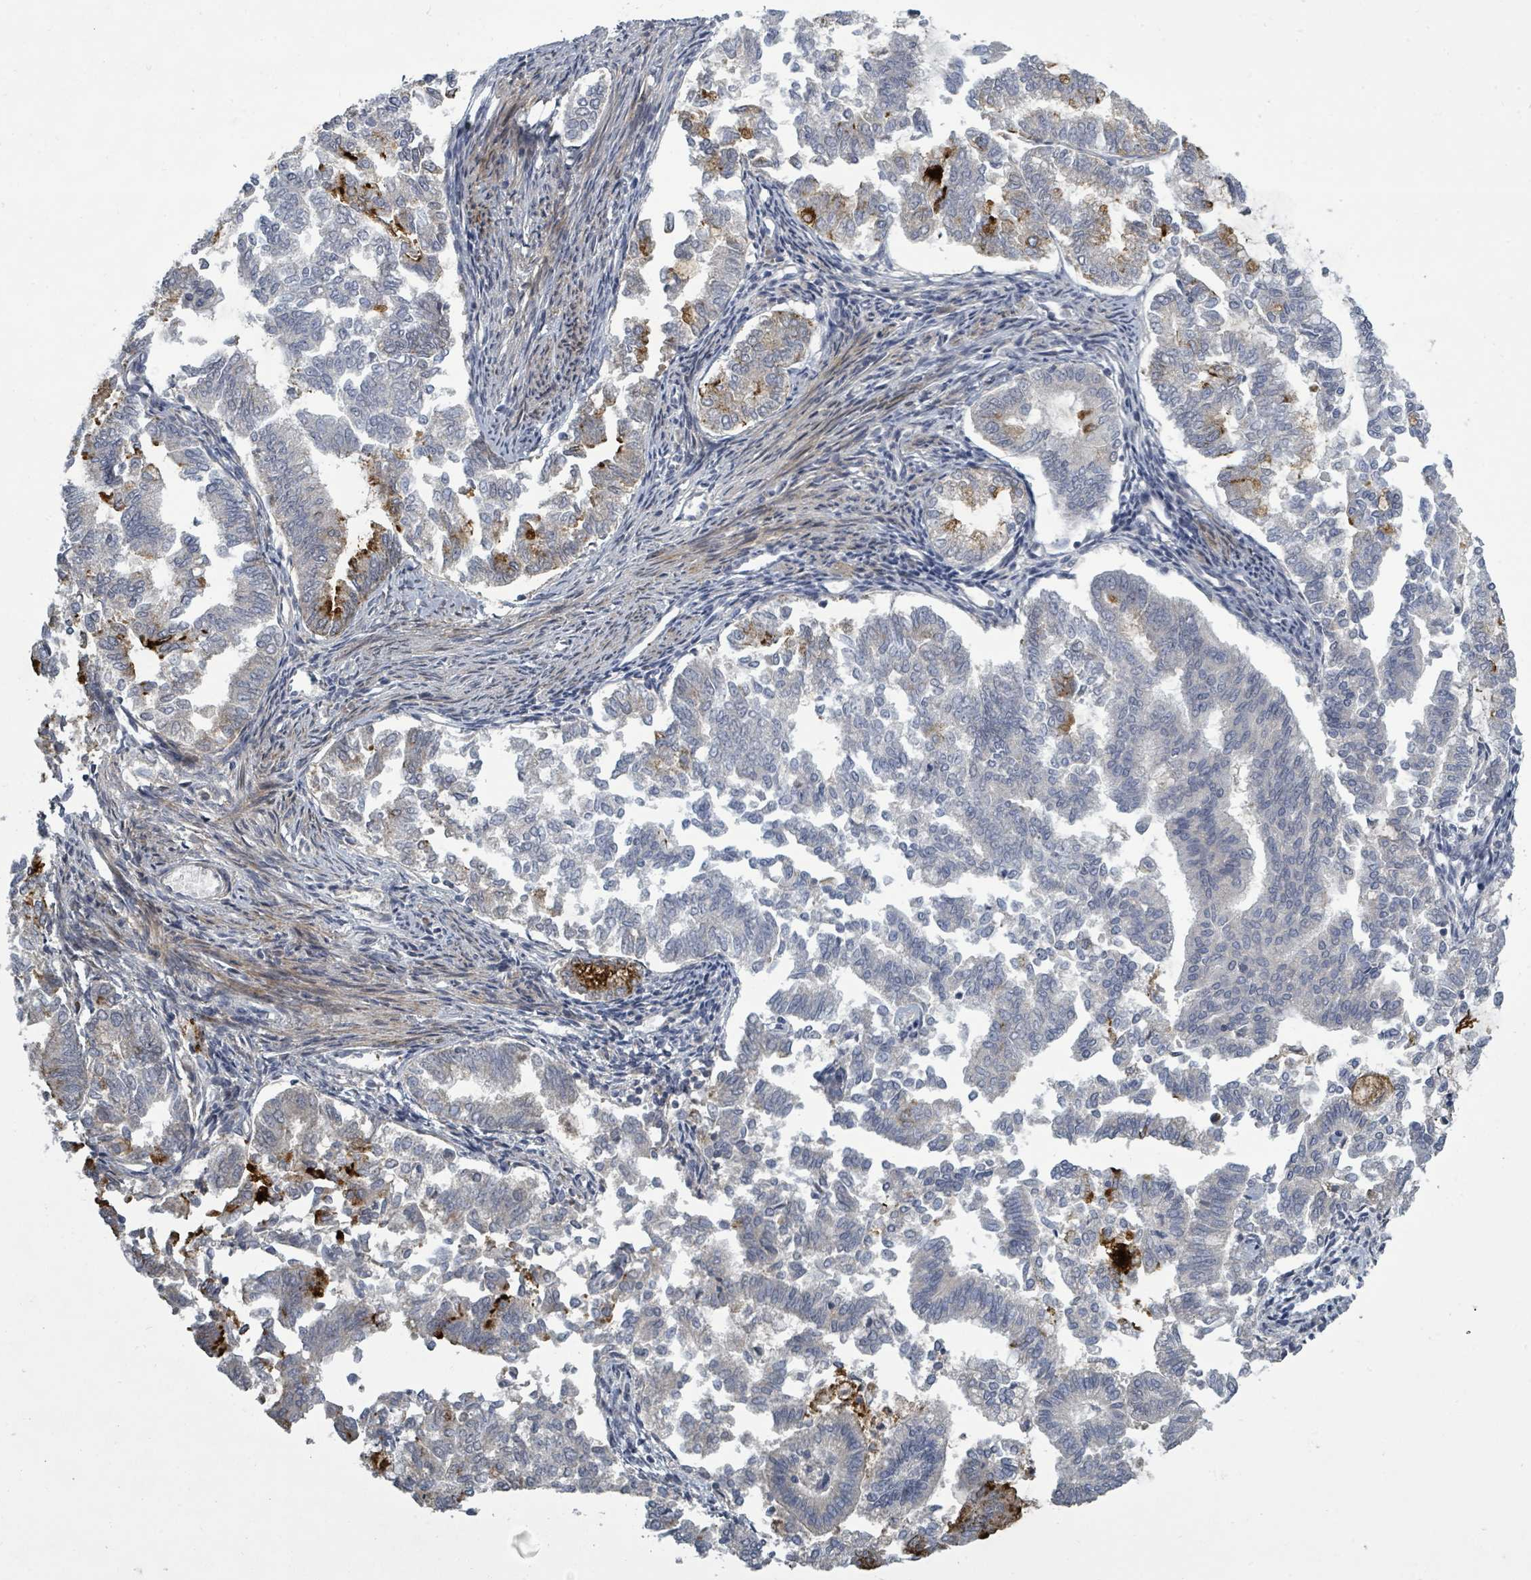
{"staining": {"intensity": "negative", "quantity": "none", "location": "none"}, "tissue": "endometrial cancer", "cell_type": "Tumor cells", "image_type": "cancer", "snomed": [{"axis": "morphology", "description": "Adenocarcinoma, NOS"}, {"axis": "topography", "description": "Endometrium"}], "caption": "Human endometrial adenocarcinoma stained for a protein using IHC exhibits no expression in tumor cells.", "gene": "LEFTY2", "patient": {"sex": "female", "age": 79}}